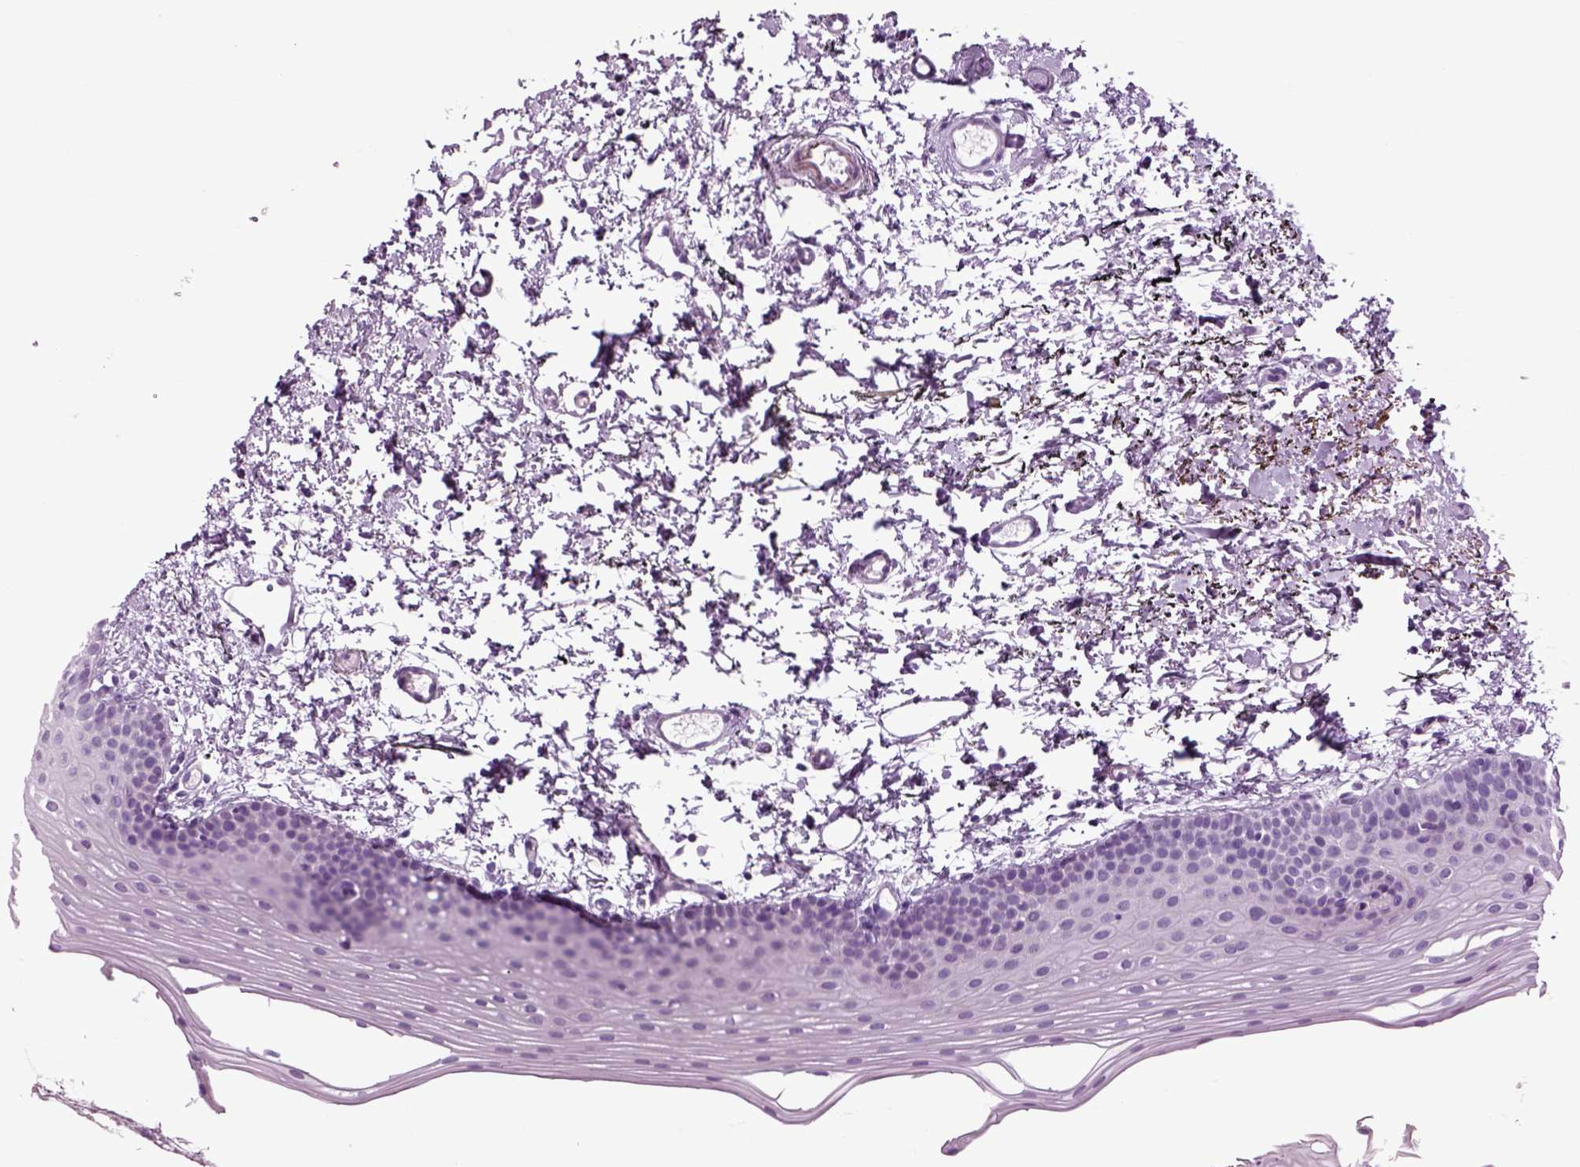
{"staining": {"intensity": "negative", "quantity": "none", "location": "none"}, "tissue": "oral mucosa", "cell_type": "Squamous epithelial cells", "image_type": "normal", "snomed": [{"axis": "morphology", "description": "Normal tissue, NOS"}, {"axis": "topography", "description": "Oral tissue"}], "caption": "DAB (3,3'-diaminobenzidine) immunohistochemical staining of benign oral mucosa displays no significant positivity in squamous epithelial cells.", "gene": "ARHGAP11A", "patient": {"sex": "female", "age": 57}}